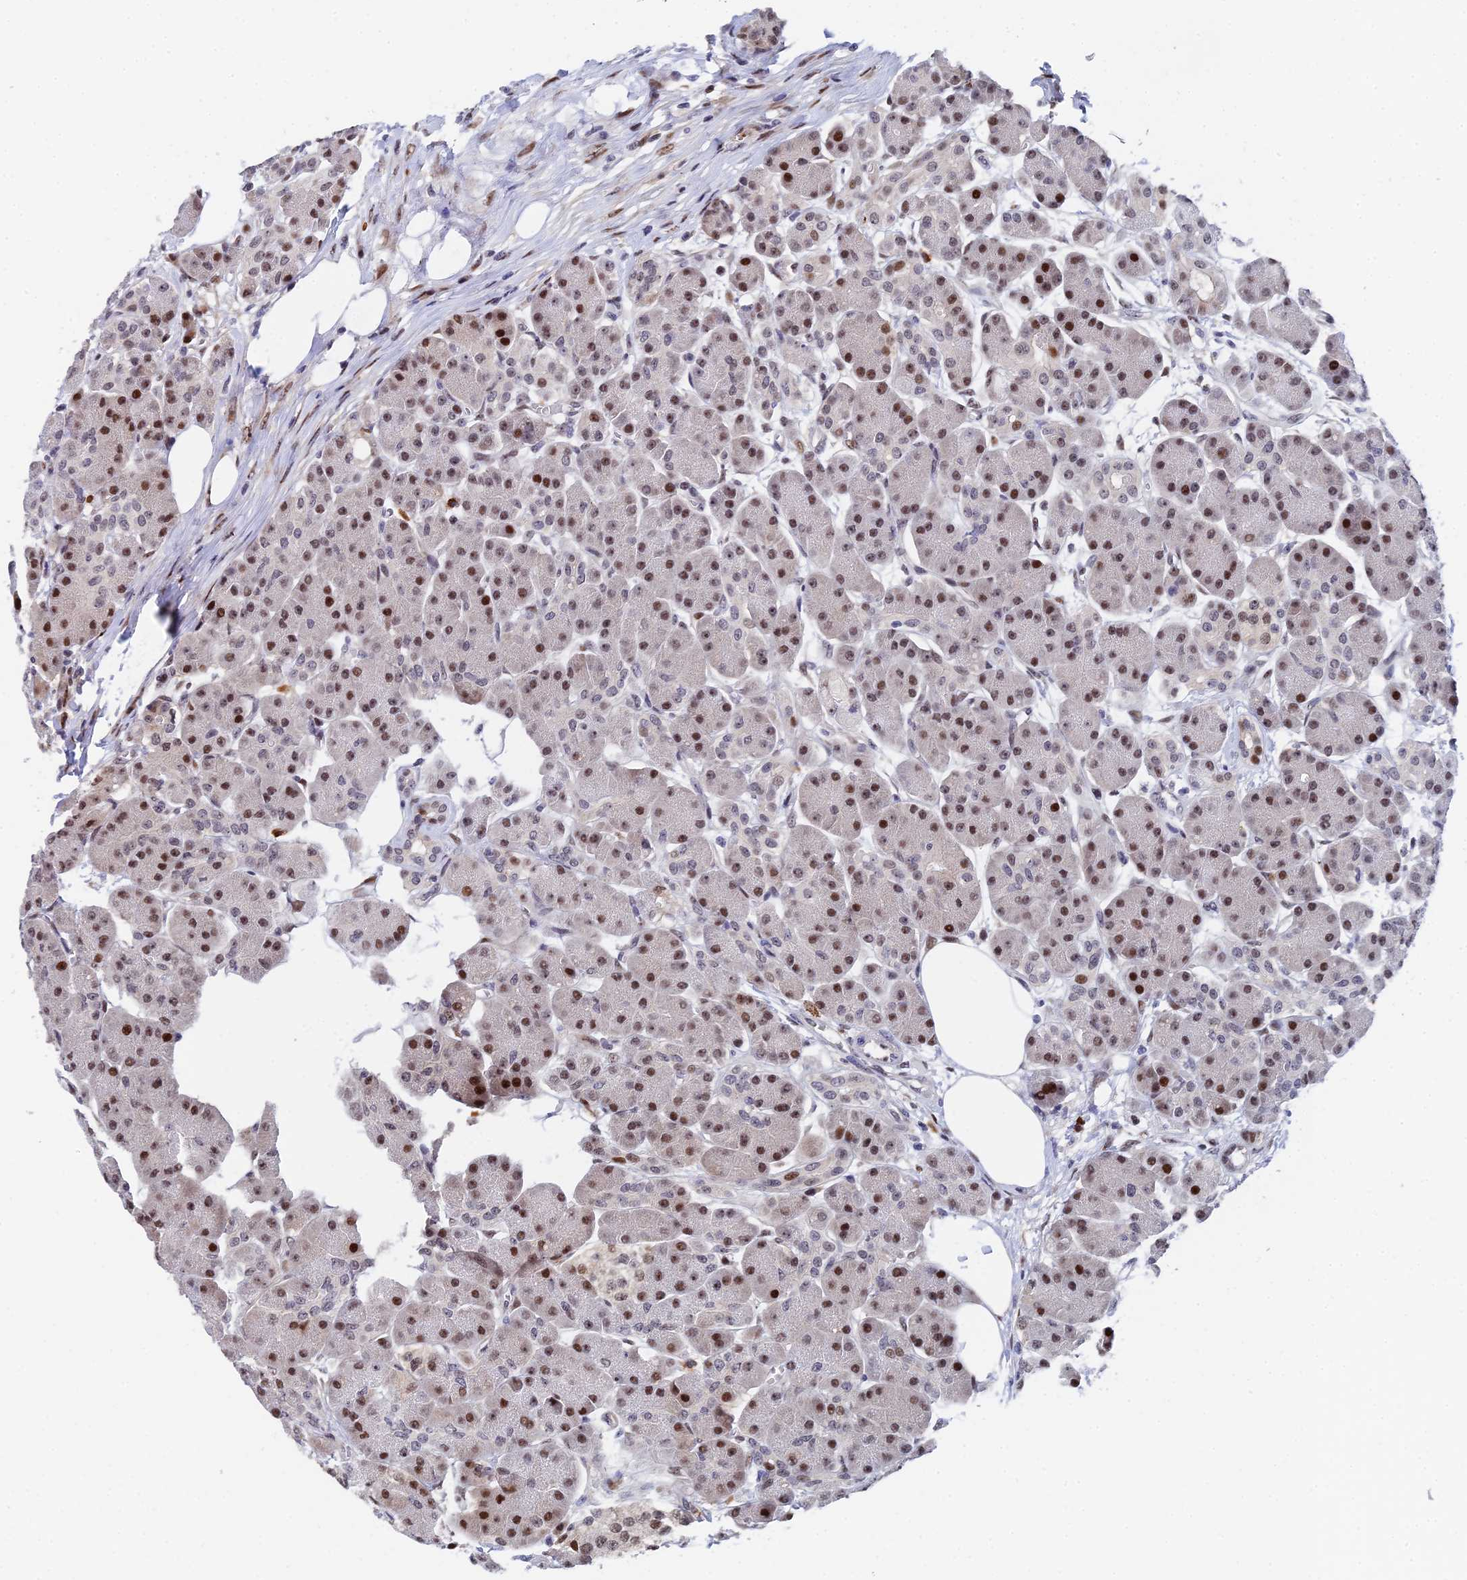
{"staining": {"intensity": "strong", "quantity": "25%-75%", "location": "nuclear"}, "tissue": "pancreas", "cell_type": "Exocrine glandular cells", "image_type": "normal", "snomed": [{"axis": "morphology", "description": "Normal tissue, NOS"}, {"axis": "topography", "description": "Pancreas"}], "caption": "Strong nuclear expression for a protein is present in approximately 25%-75% of exocrine glandular cells of normal pancreas using immunohistochemistry (IHC).", "gene": "TIFA", "patient": {"sex": "male", "age": 63}}